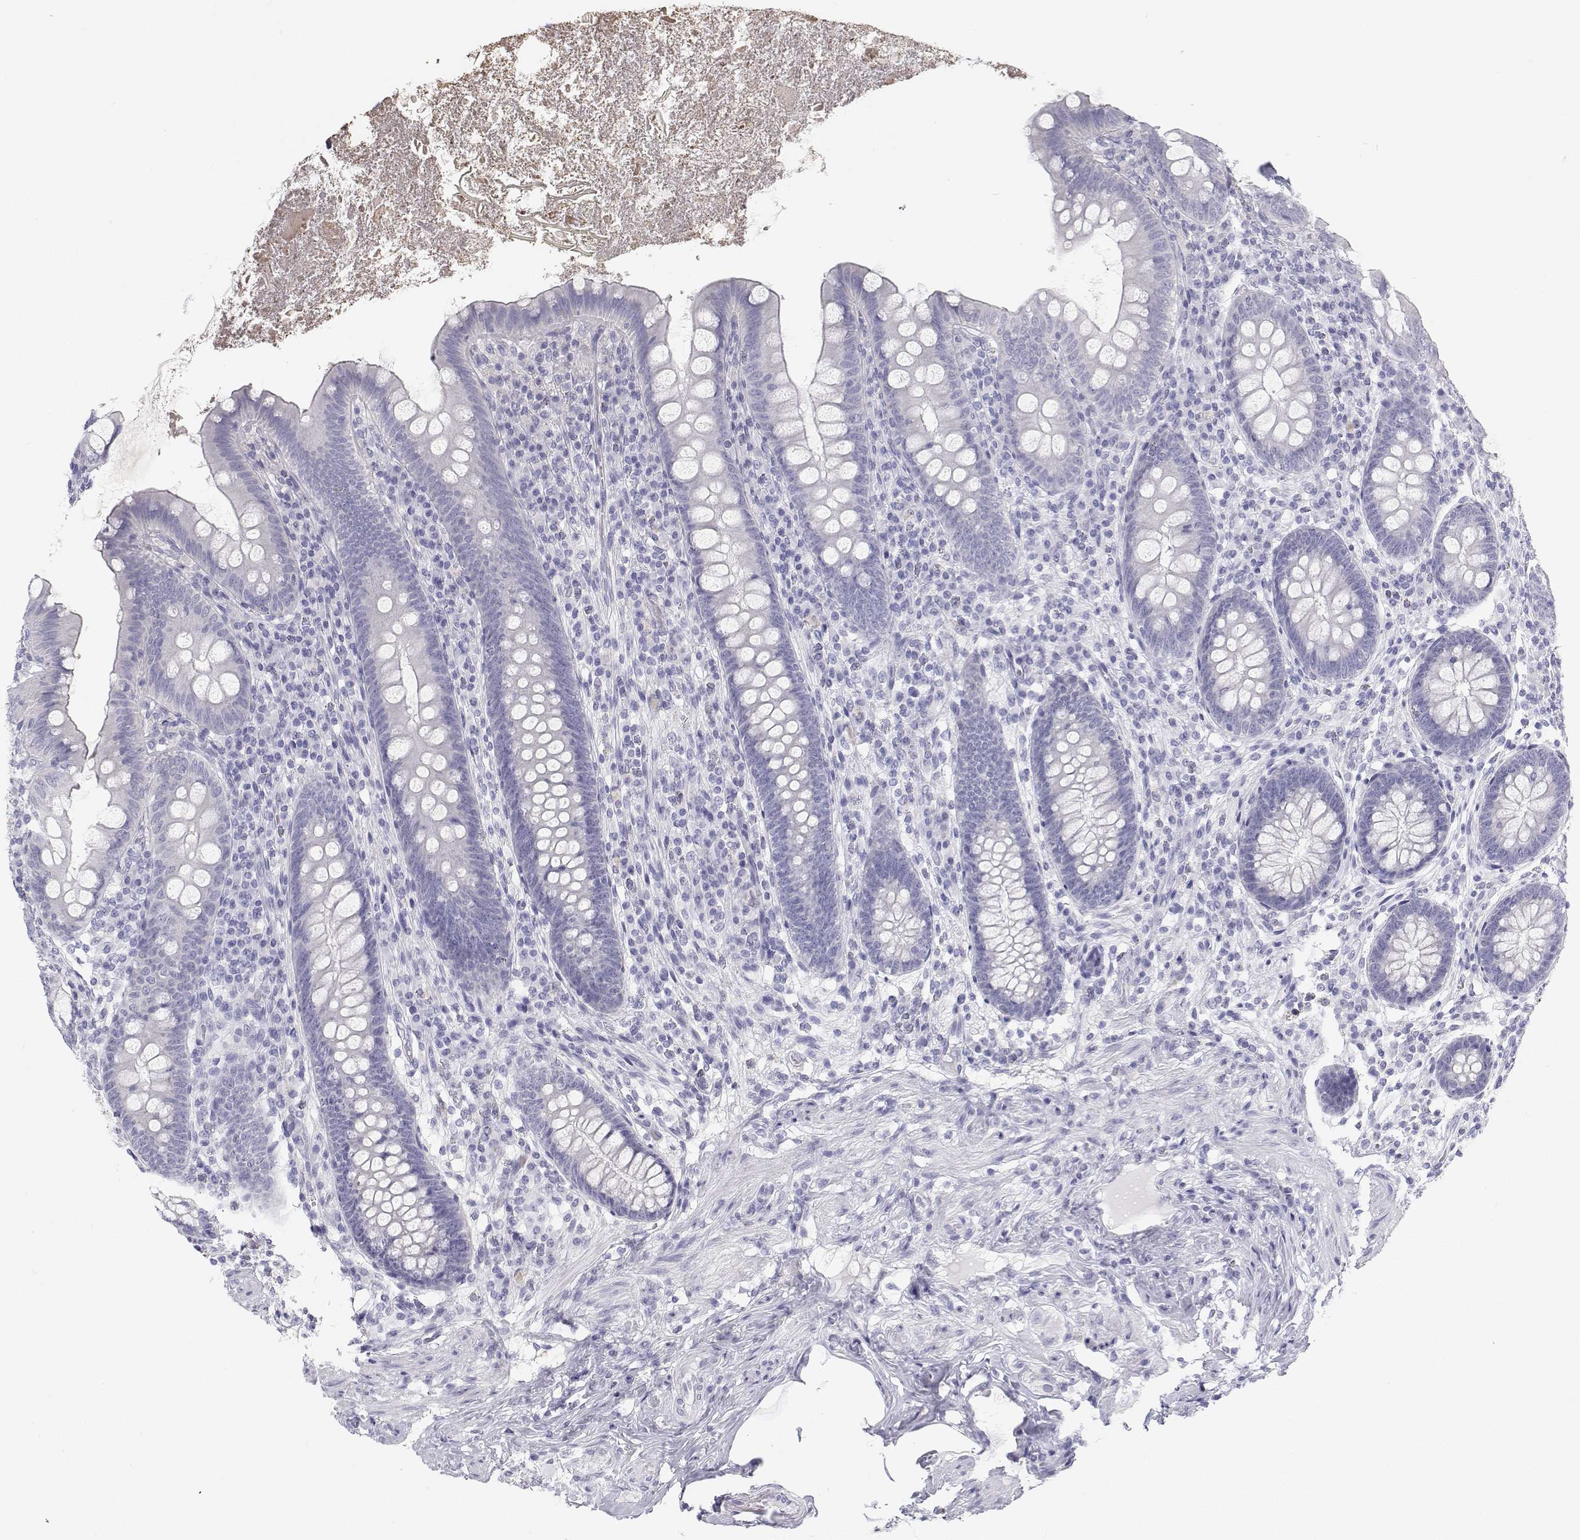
{"staining": {"intensity": "negative", "quantity": "none", "location": "none"}, "tissue": "appendix", "cell_type": "Glandular cells", "image_type": "normal", "snomed": [{"axis": "morphology", "description": "Normal tissue, NOS"}, {"axis": "topography", "description": "Appendix"}], "caption": "DAB immunohistochemical staining of unremarkable appendix demonstrates no significant positivity in glandular cells.", "gene": "TTN", "patient": {"sex": "male", "age": 71}}